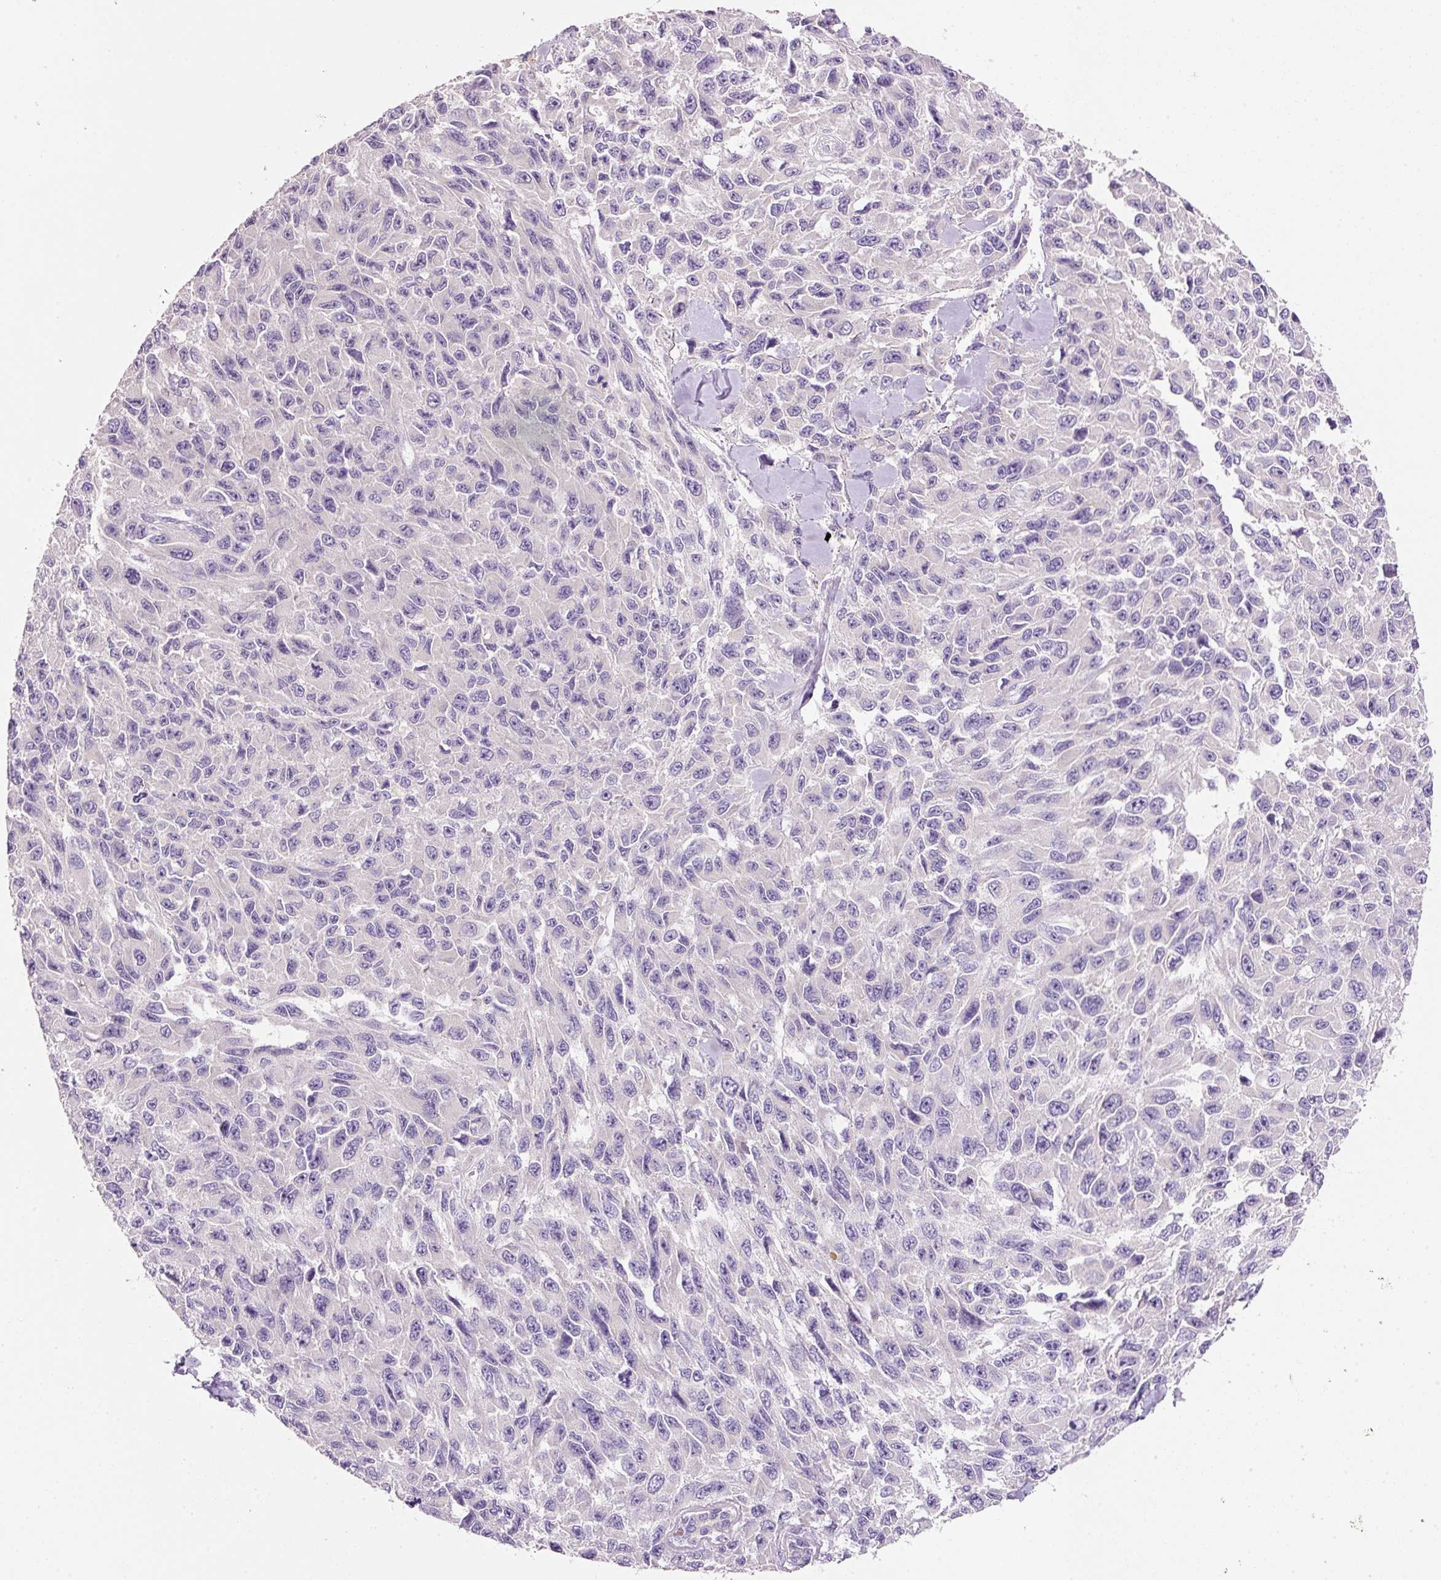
{"staining": {"intensity": "negative", "quantity": "none", "location": "none"}, "tissue": "melanoma", "cell_type": "Tumor cells", "image_type": "cancer", "snomed": [{"axis": "morphology", "description": "Malignant melanoma, NOS"}, {"axis": "topography", "description": "Skin"}], "caption": "The histopathology image demonstrates no staining of tumor cells in malignant melanoma.", "gene": "TENT5C", "patient": {"sex": "female", "age": 96}}